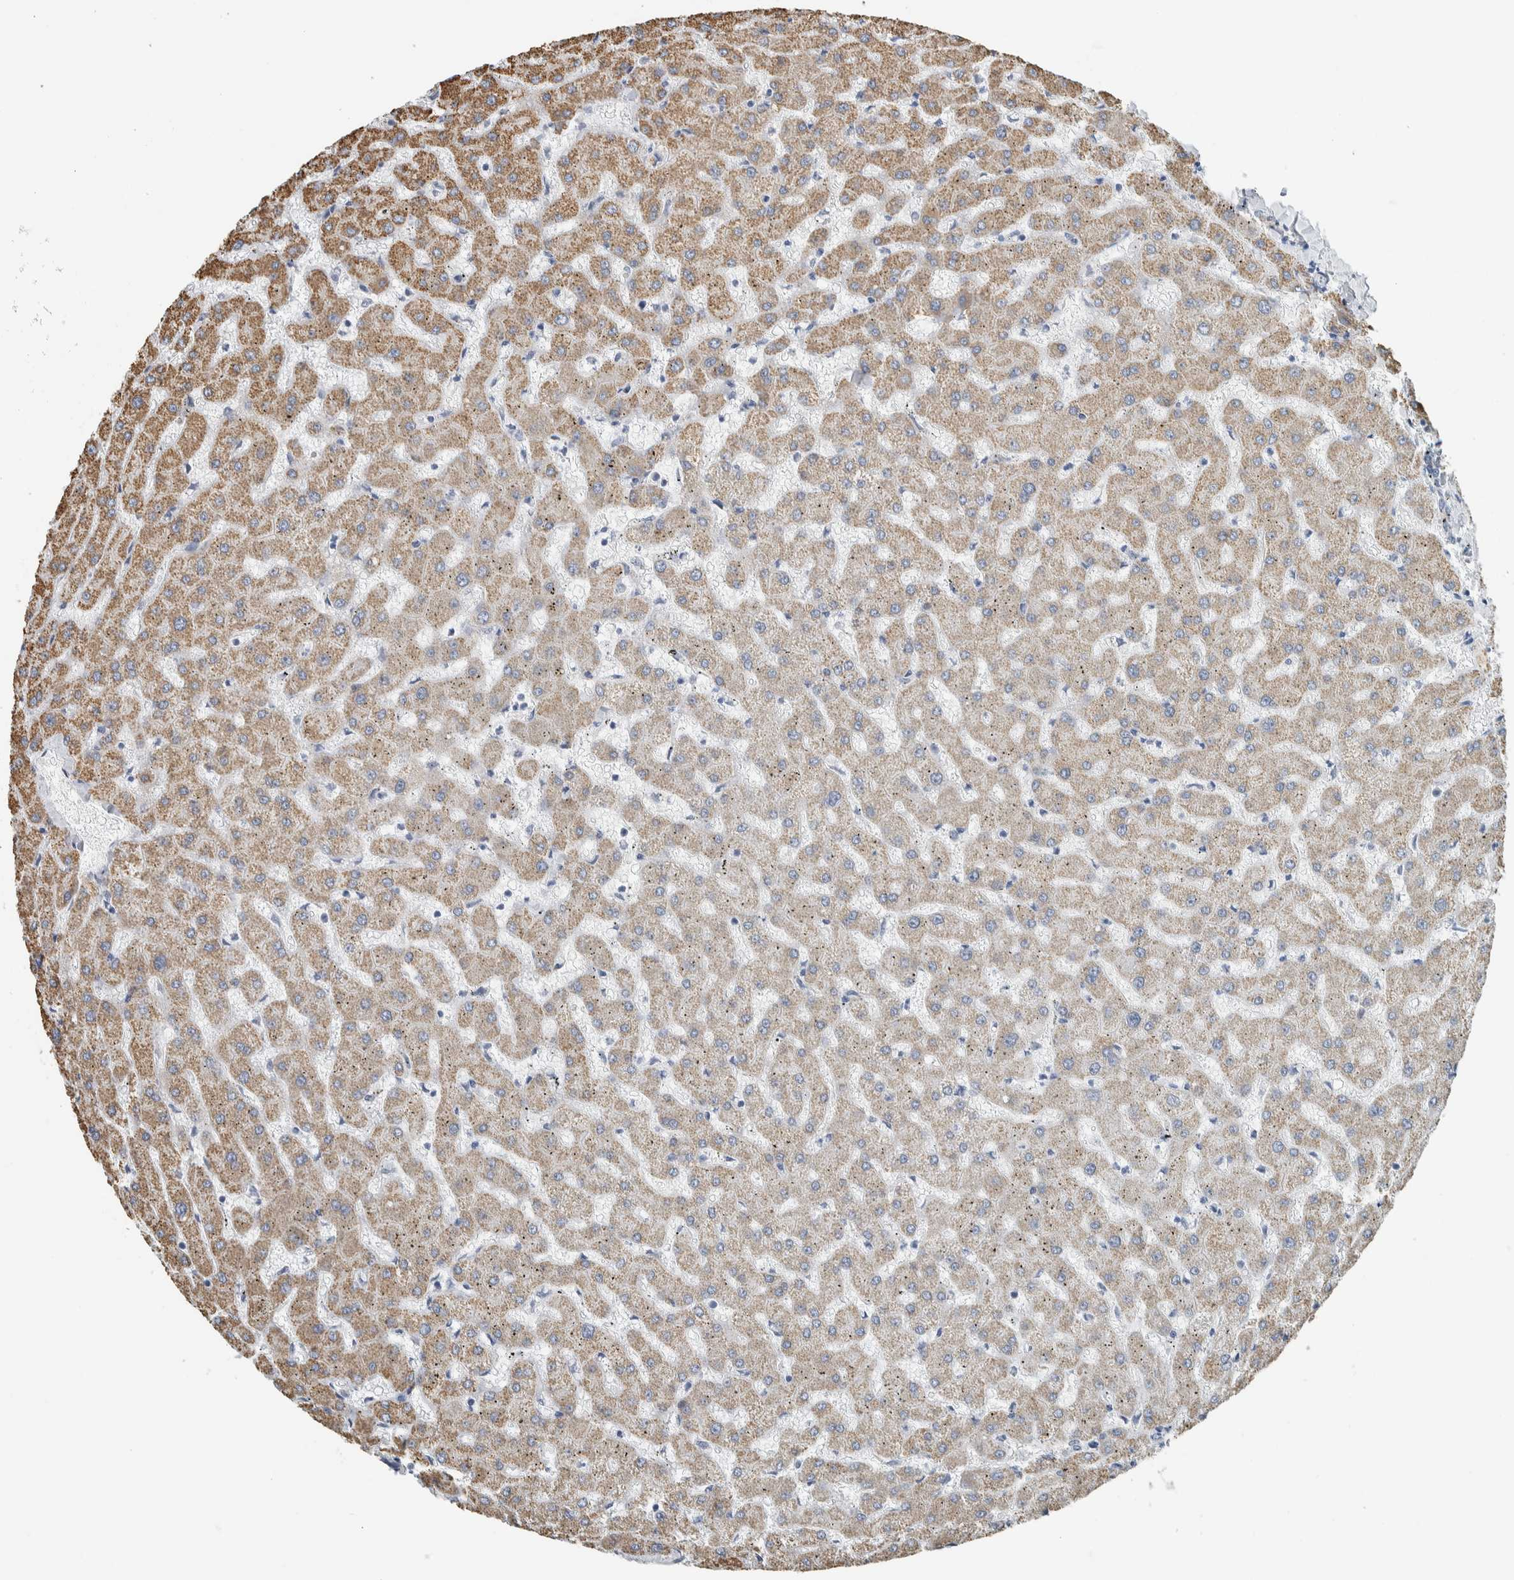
{"staining": {"intensity": "negative", "quantity": "none", "location": "none"}, "tissue": "liver", "cell_type": "Cholangiocytes", "image_type": "normal", "snomed": [{"axis": "morphology", "description": "Normal tissue, NOS"}, {"axis": "topography", "description": "Liver"}], "caption": "An immunohistochemistry image of unremarkable liver is shown. There is no staining in cholangiocytes of liver.", "gene": "NEFM", "patient": {"sex": "female", "age": 63}}